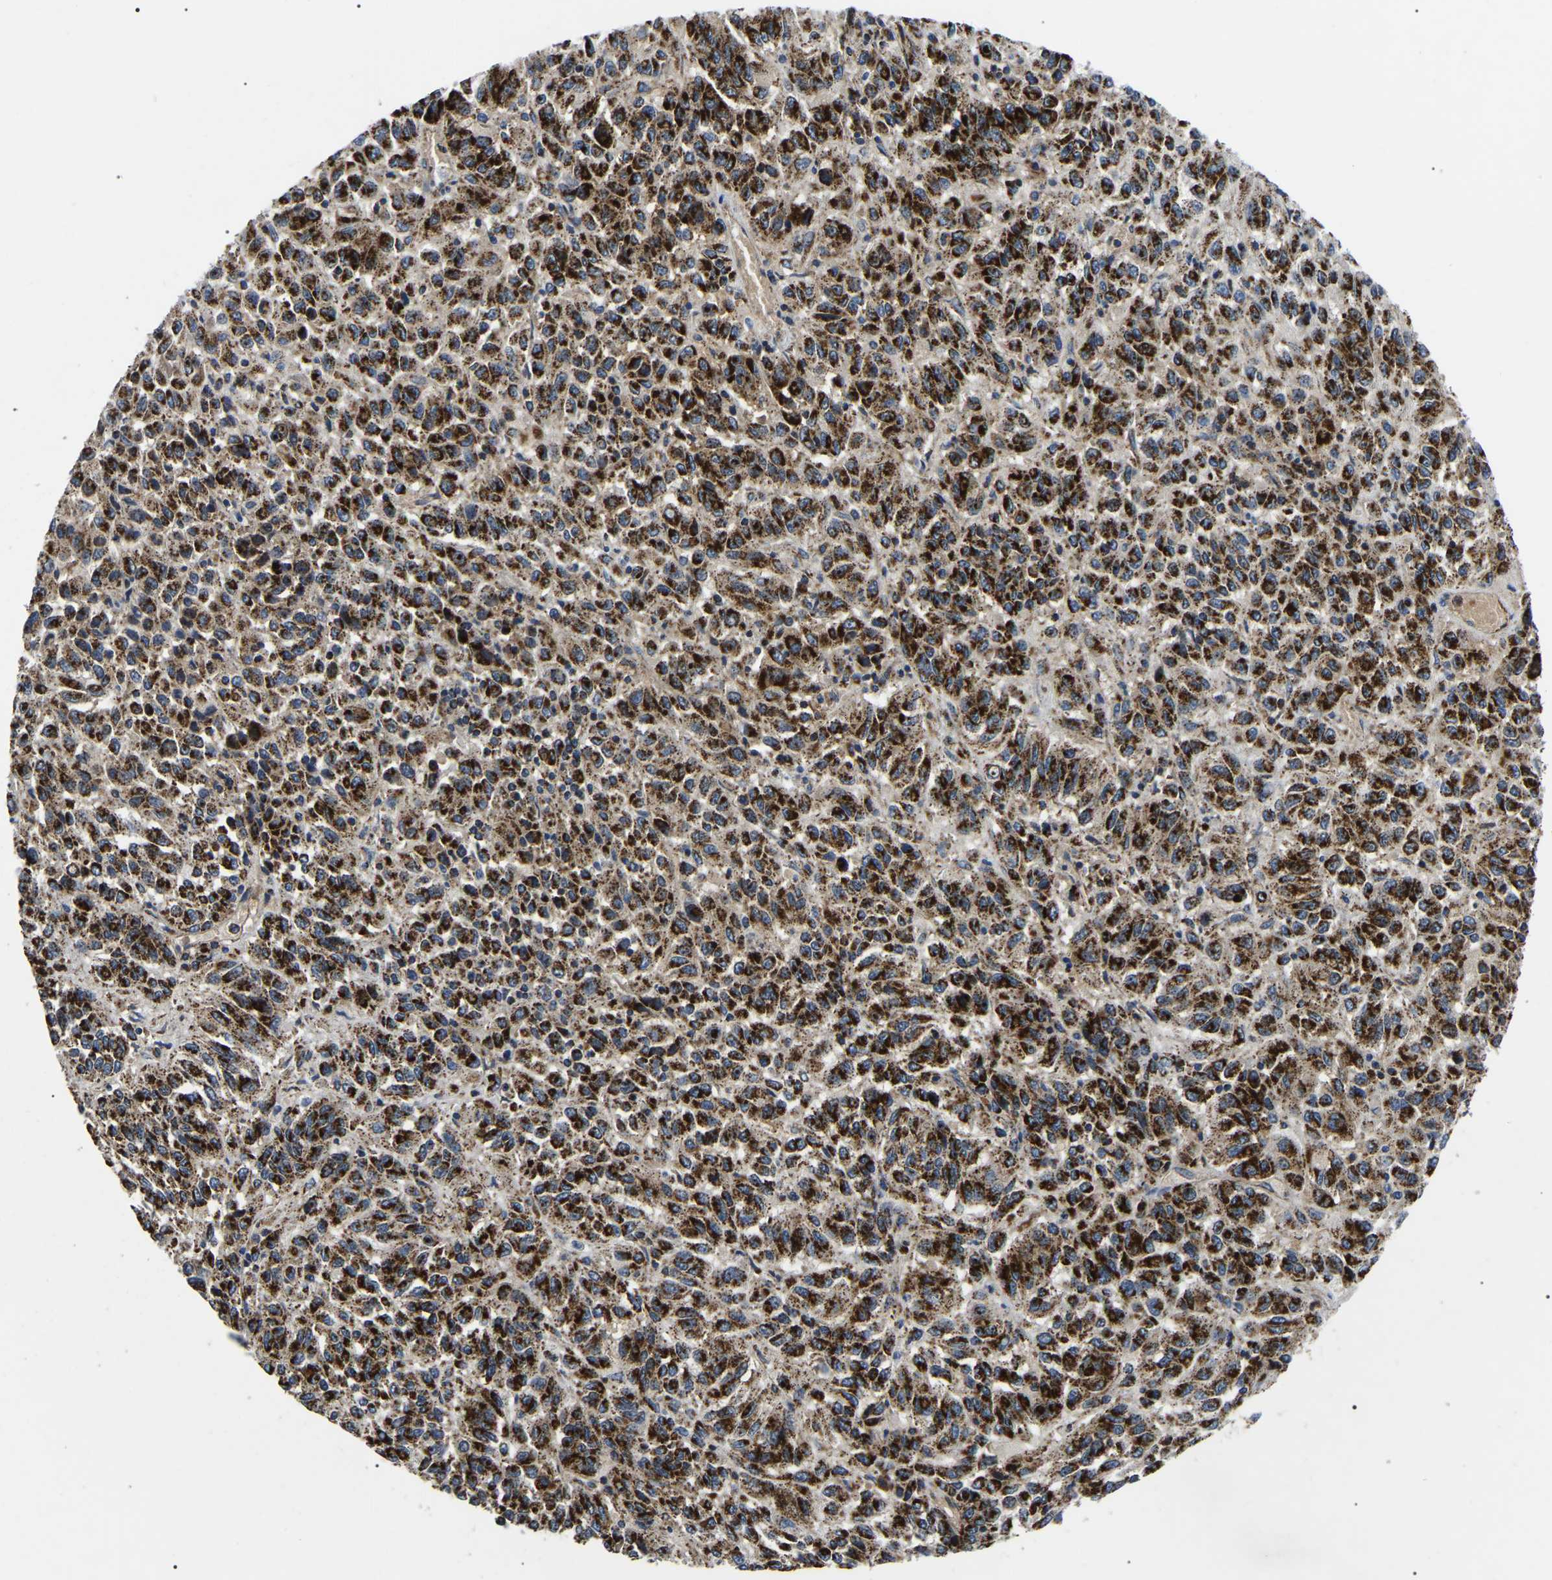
{"staining": {"intensity": "strong", "quantity": ">75%", "location": "cytoplasmic/membranous"}, "tissue": "melanoma", "cell_type": "Tumor cells", "image_type": "cancer", "snomed": [{"axis": "morphology", "description": "Malignant melanoma, Metastatic site"}, {"axis": "topography", "description": "Lung"}], "caption": "This is an image of immunohistochemistry staining of malignant melanoma (metastatic site), which shows strong positivity in the cytoplasmic/membranous of tumor cells.", "gene": "PPM1E", "patient": {"sex": "male", "age": 64}}